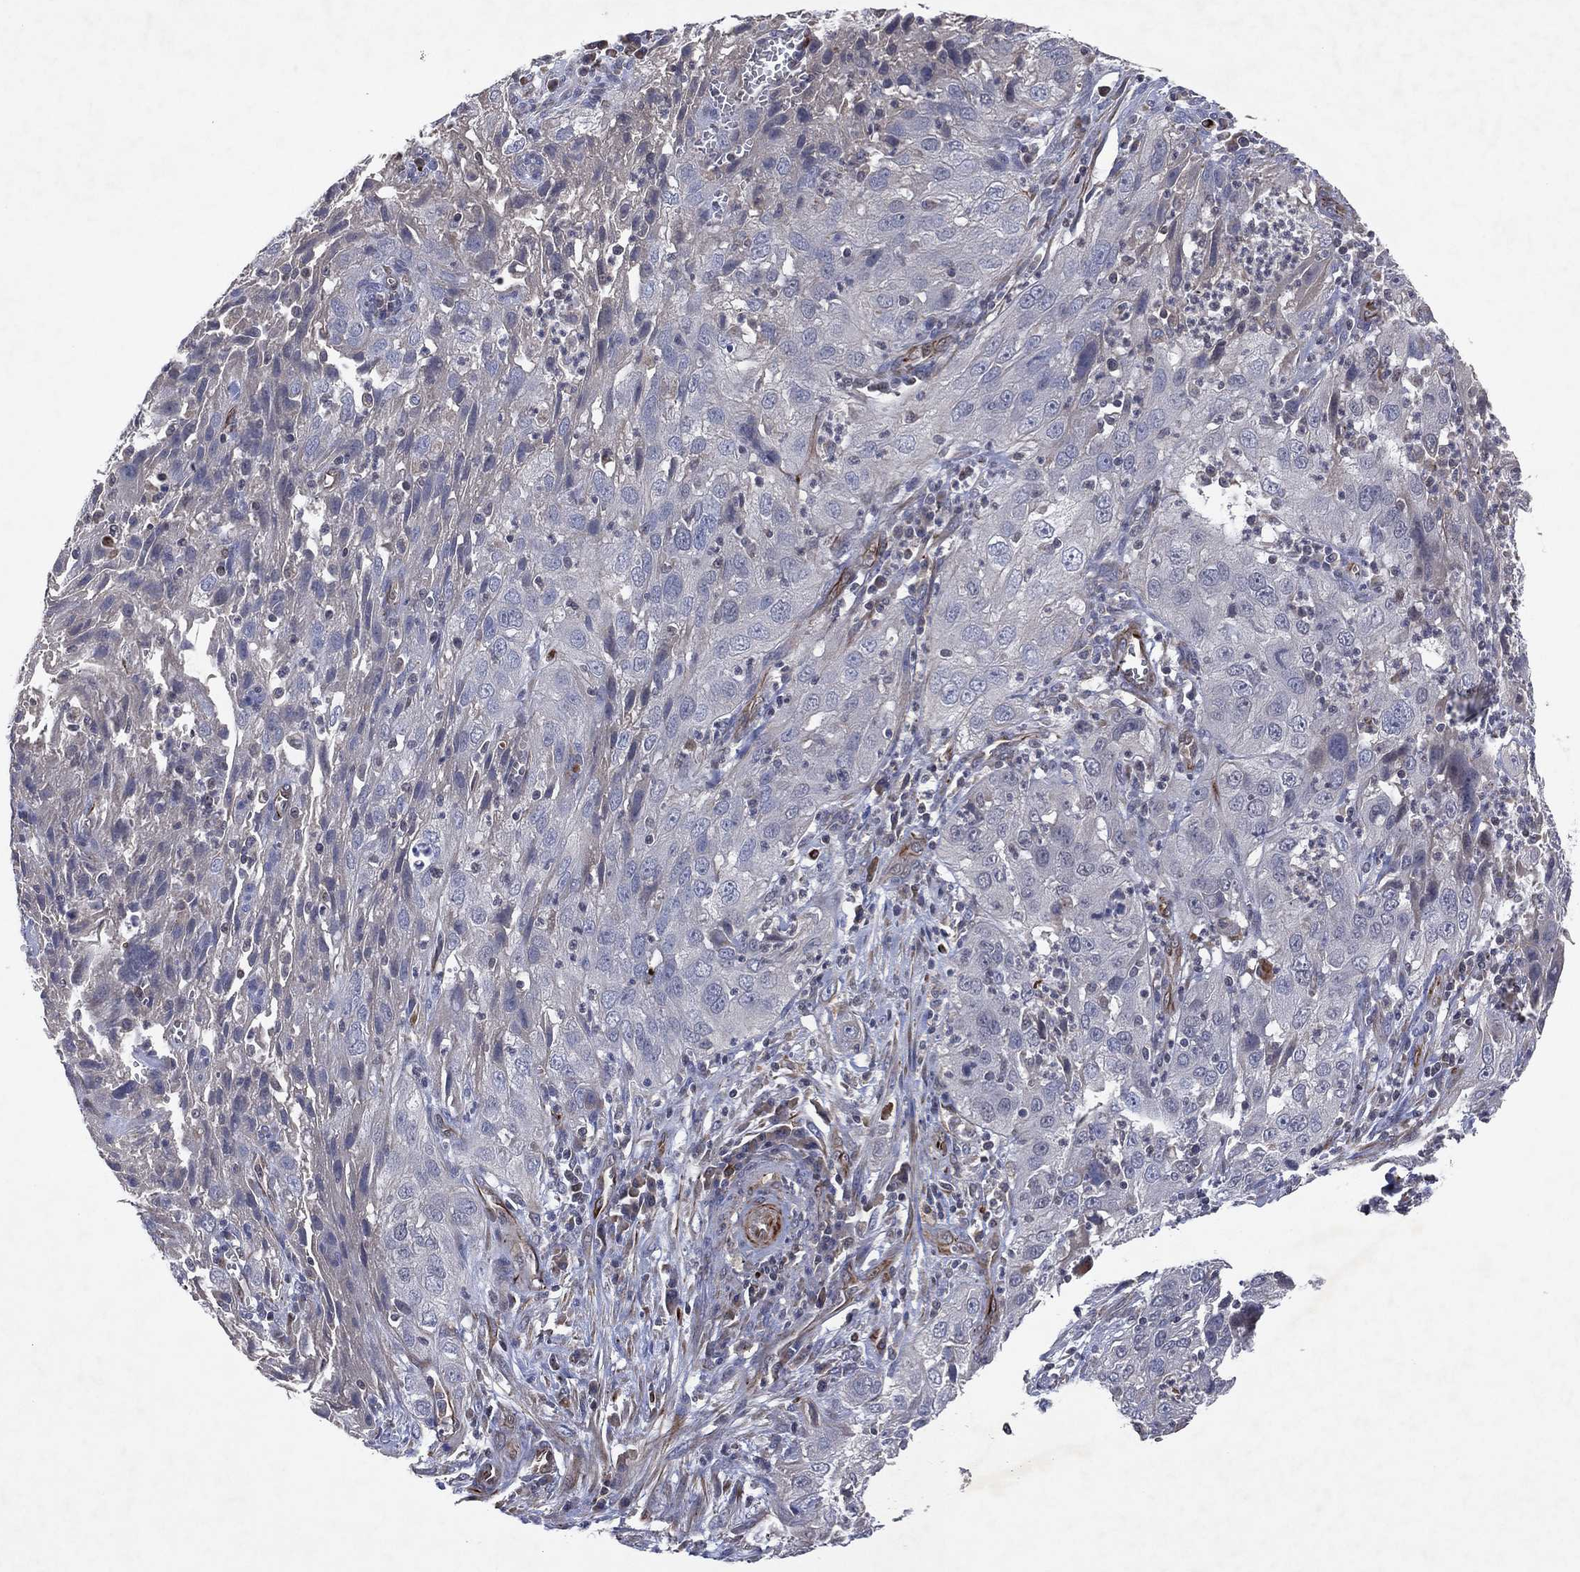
{"staining": {"intensity": "negative", "quantity": "none", "location": "none"}, "tissue": "cervical cancer", "cell_type": "Tumor cells", "image_type": "cancer", "snomed": [{"axis": "morphology", "description": "Squamous cell carcinoma, NOS"}, {"axis": "topography", "description": "Cervix"}], "caption": "A micrograph of human cervical squamous cell carcinoma is negative for staining in tumor cells. (Stains: DAB (3,3'-diaminobenzidine) immunohistochemistry with hematoxylin counter stain, Microscopy: brightfield microscopy at high magnification).", "gene": "FLI1", "patient": {"sex": "female", "age": 32}}